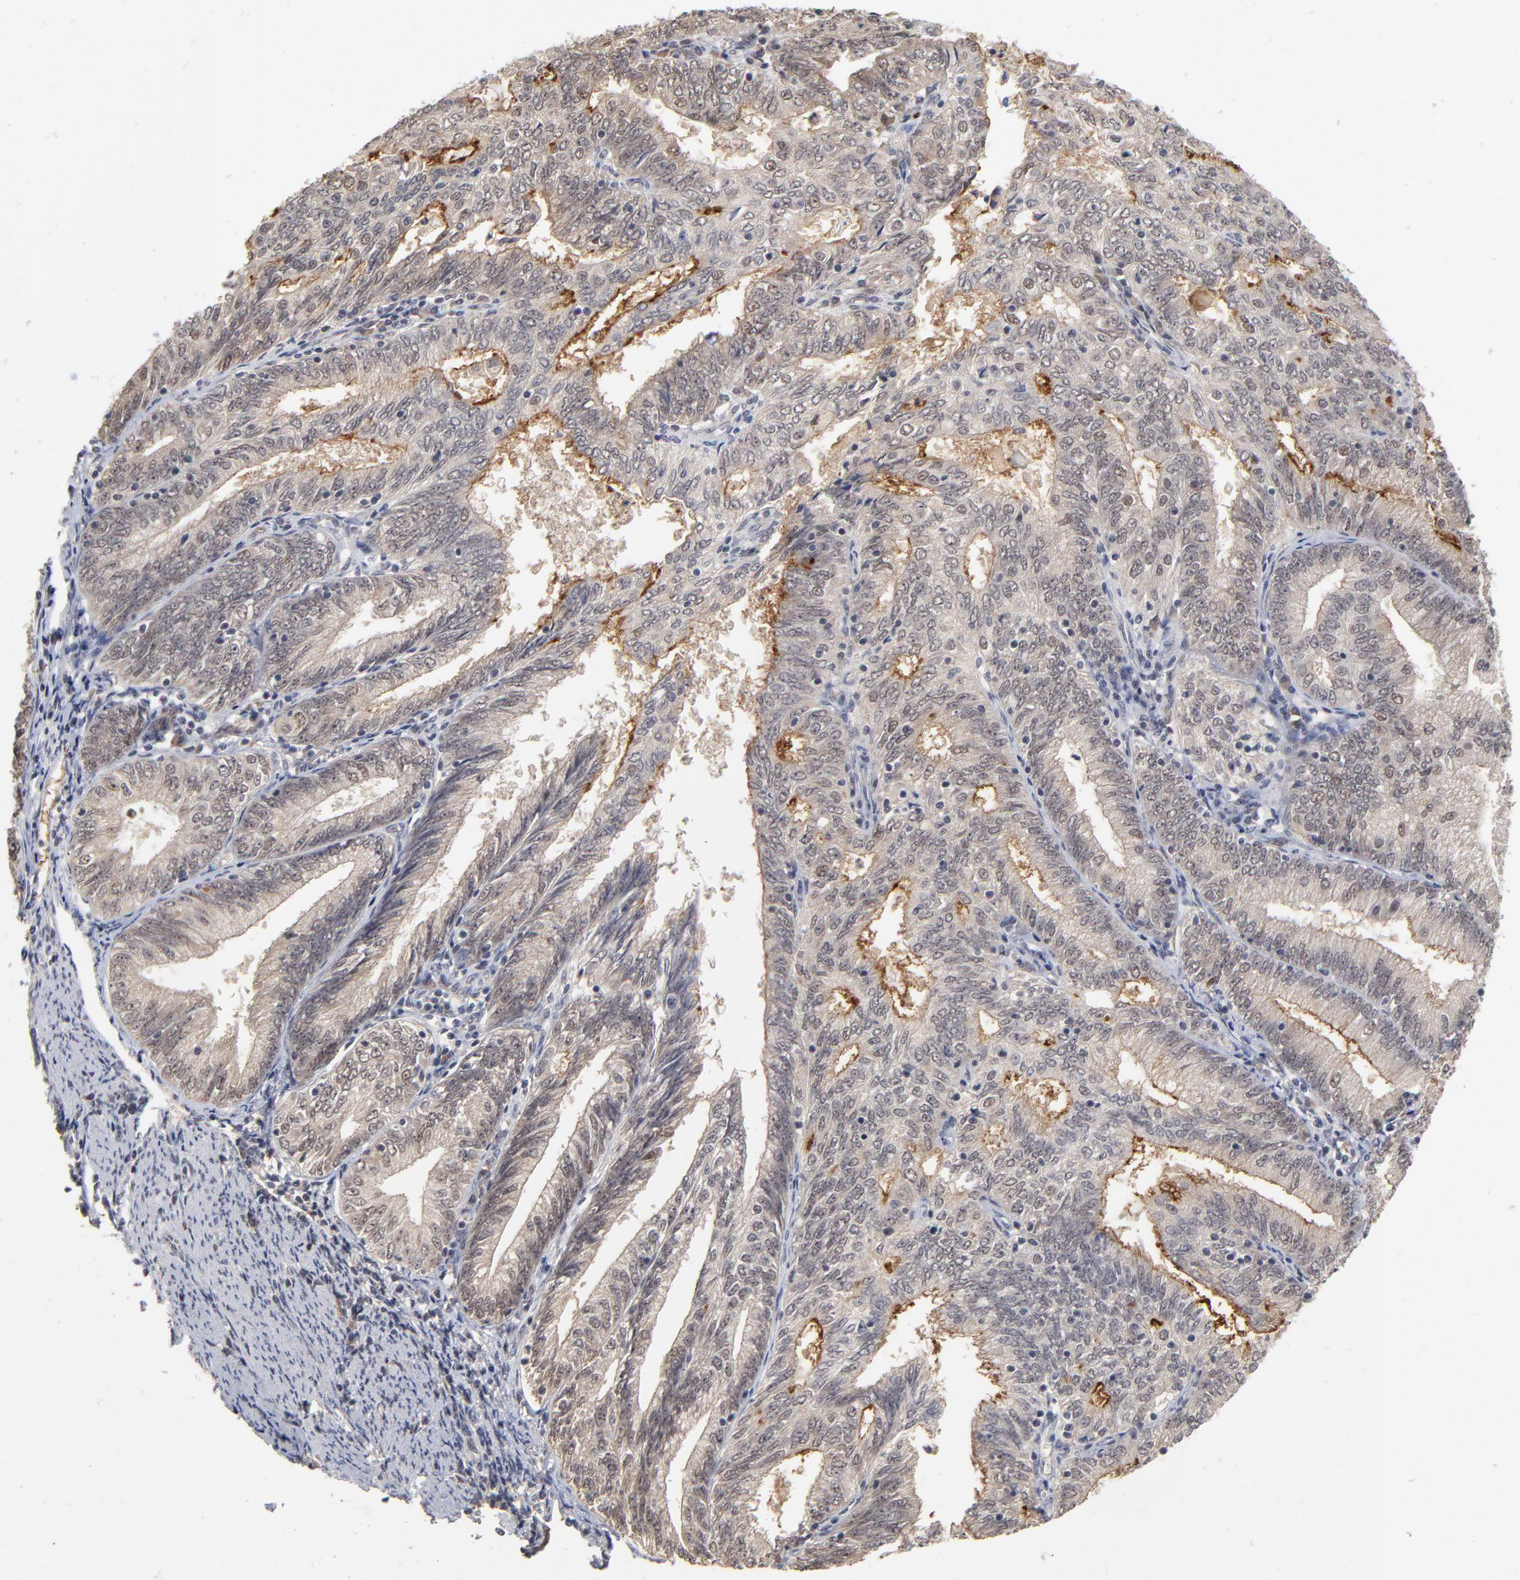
{"staining": {"intensity": "moderate", "quantity": ">75%", "location": "cytoplasmic/membranous"}, "tissue": "endometrial cancer", "cell_type": "Tumor cells", "image_type": "cancer", "snomed": [{"axis": "morphology", "description": "Adenocarcinoma, NOS"}, {"axis": "topography", "description": "Endometrium"}], "caption": "There is medium levels of moderate cytoplasmic/membranous staining in tumor cells of endometrial adenocarcinoma, as demonstrated by immunohistochemical staining (brown color).", "gene": "WSB1", "patient": {"sex": "female", "age": 69}}